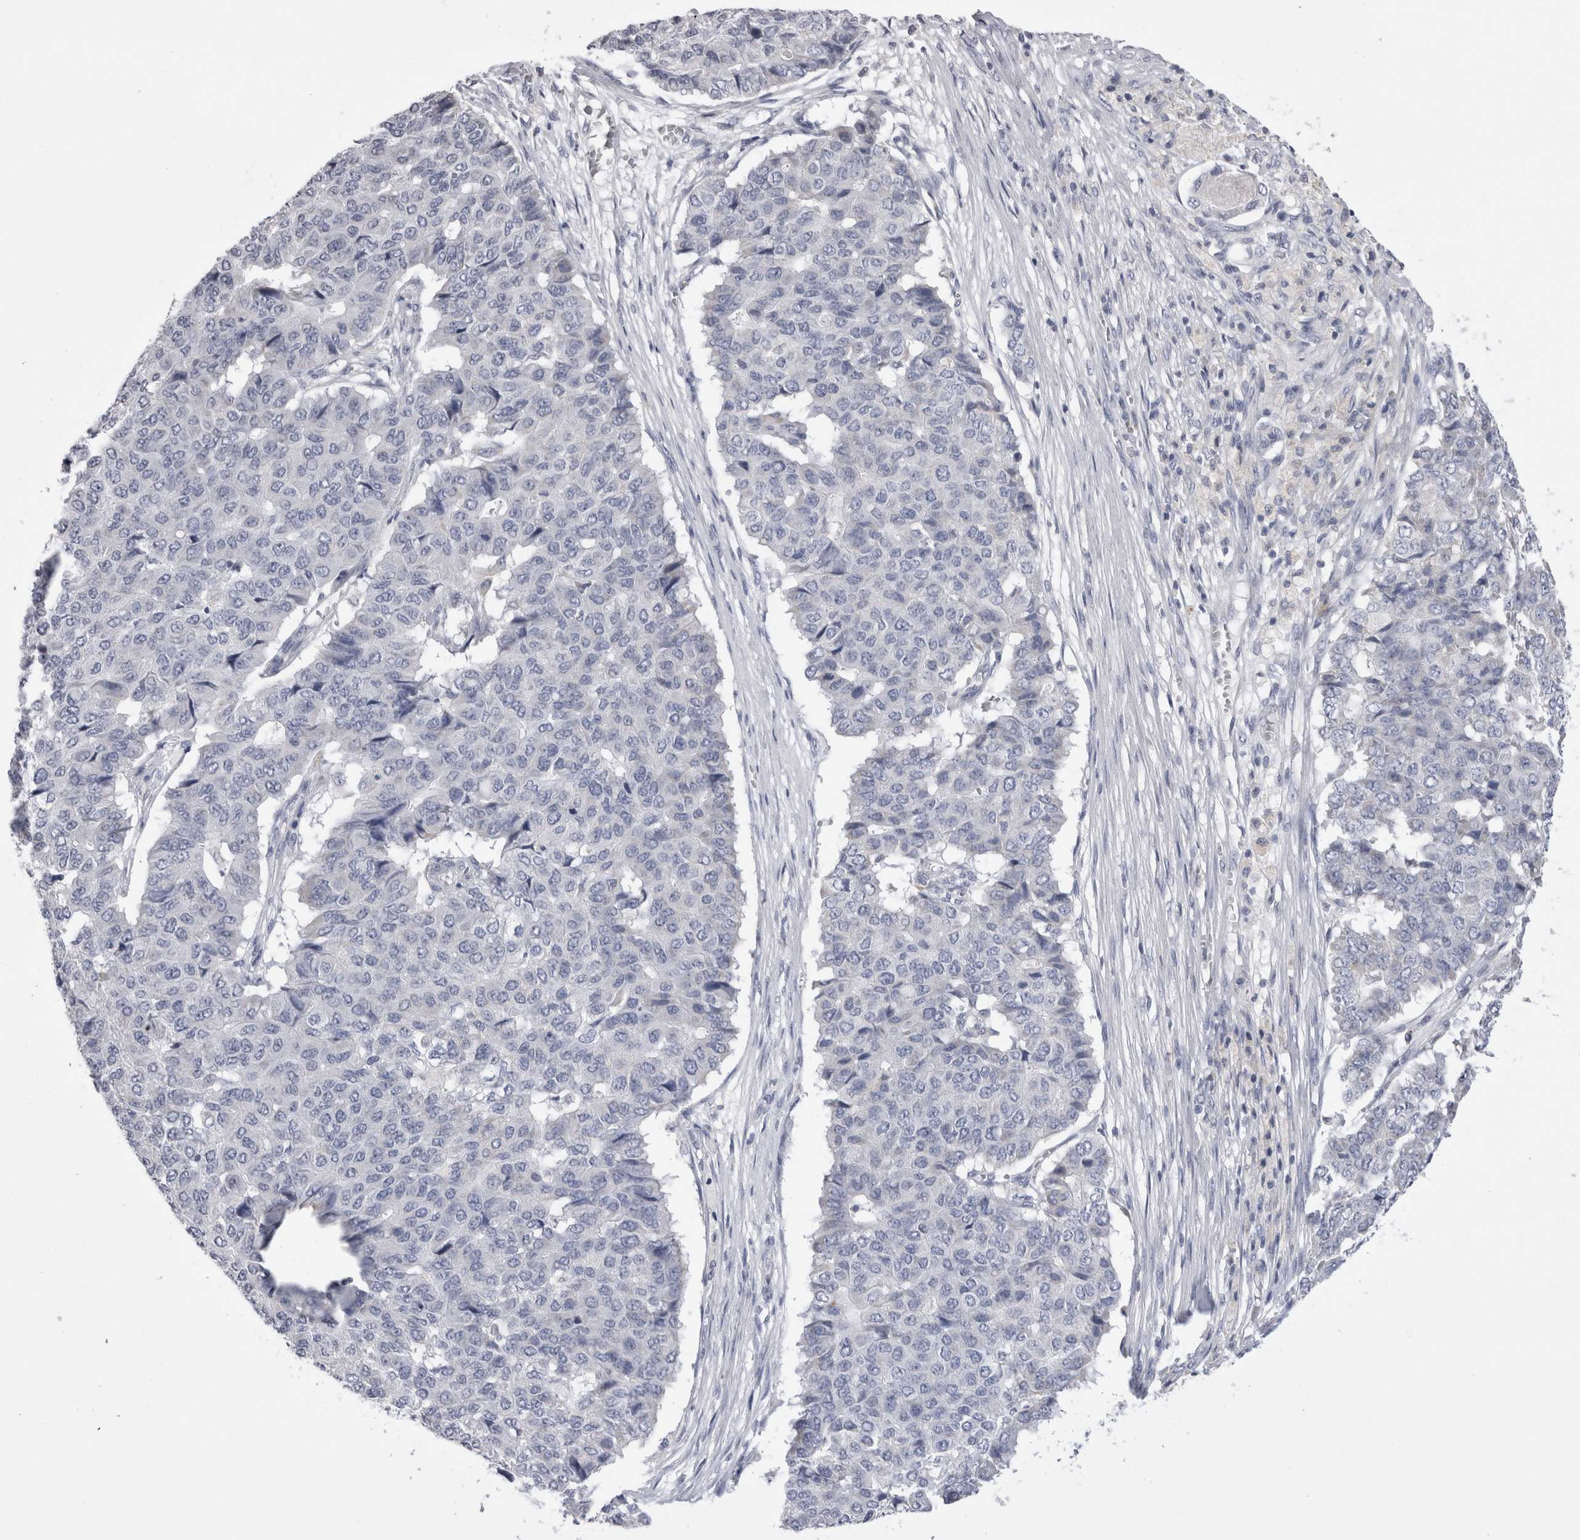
{"staining": {"intensity": "negative", "quantity": "none", "location": "none"}, "tissue": "pancreatic cancer", "cell_type": "Tumor cells", "image_type": "cancer", "snomed": [{"axis": "morphology", "description": "Adenocarcinoma, NOS"}, {"axis": "topography", "description": "Pancreas"}], "caption": "This is an immunohistochemistry photomicrograph of human pancreatic cancer. There is no positivity in tumor cells.", "gene": "DHRS4", "patient": {"sex": "male", "age": 50}}